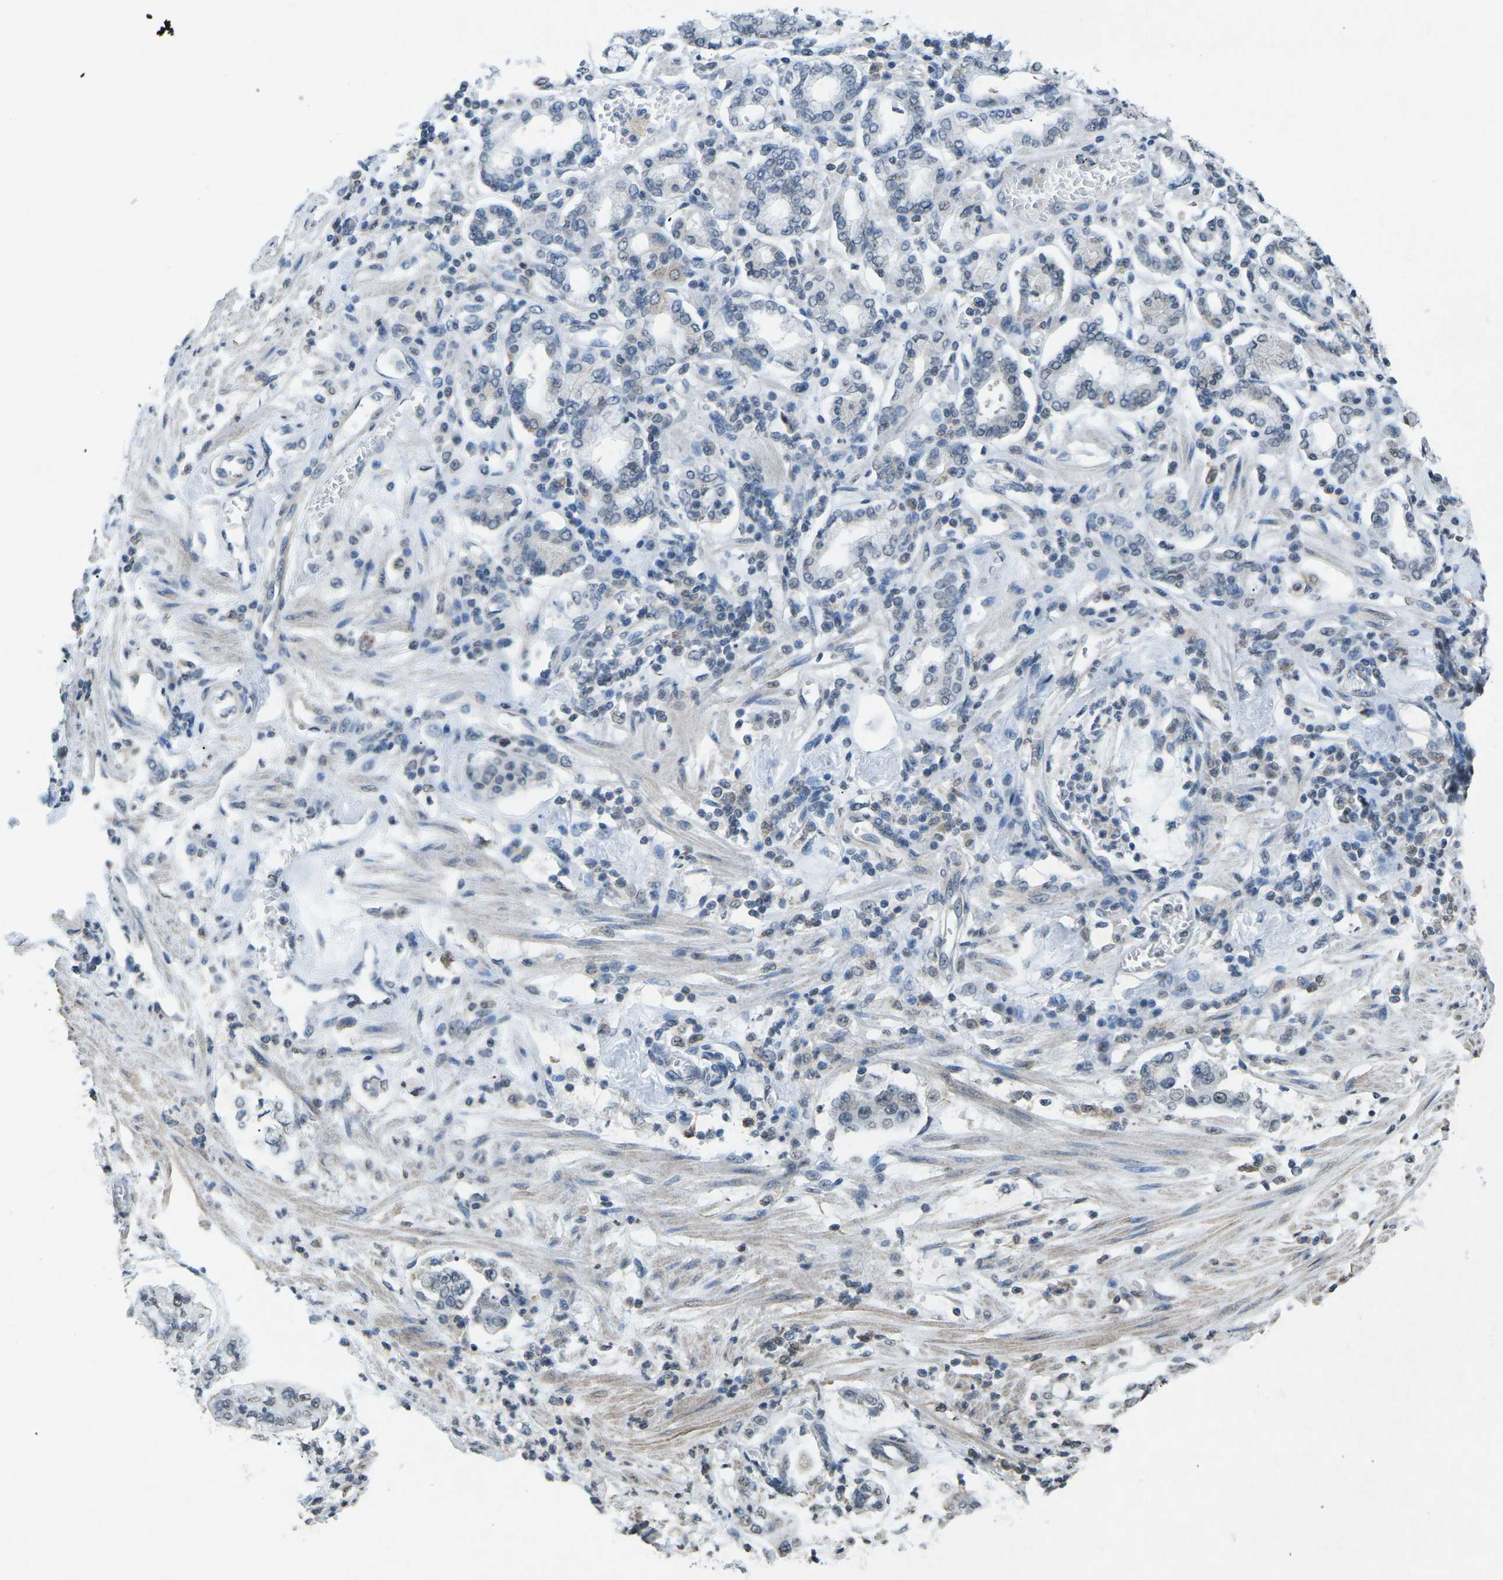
{"staining": {"intensity": "negative", "quantity": "none", "location": "none"}, "tissue": "stomach cancer", "cell_type": "Tumor cells", "image_type": "cancer", "snomed": [{"axis": "morphology", "description": "Adenocarcinoma, NOS"}, {"axis": "topography", "description": "Stomach"}], "caption": "Immunohistochemical staining of stomach cancer demonstrates no significant expression in tumor cells.", "gene": "TFR2", "patient": {"sex": "male", "age": 76}}